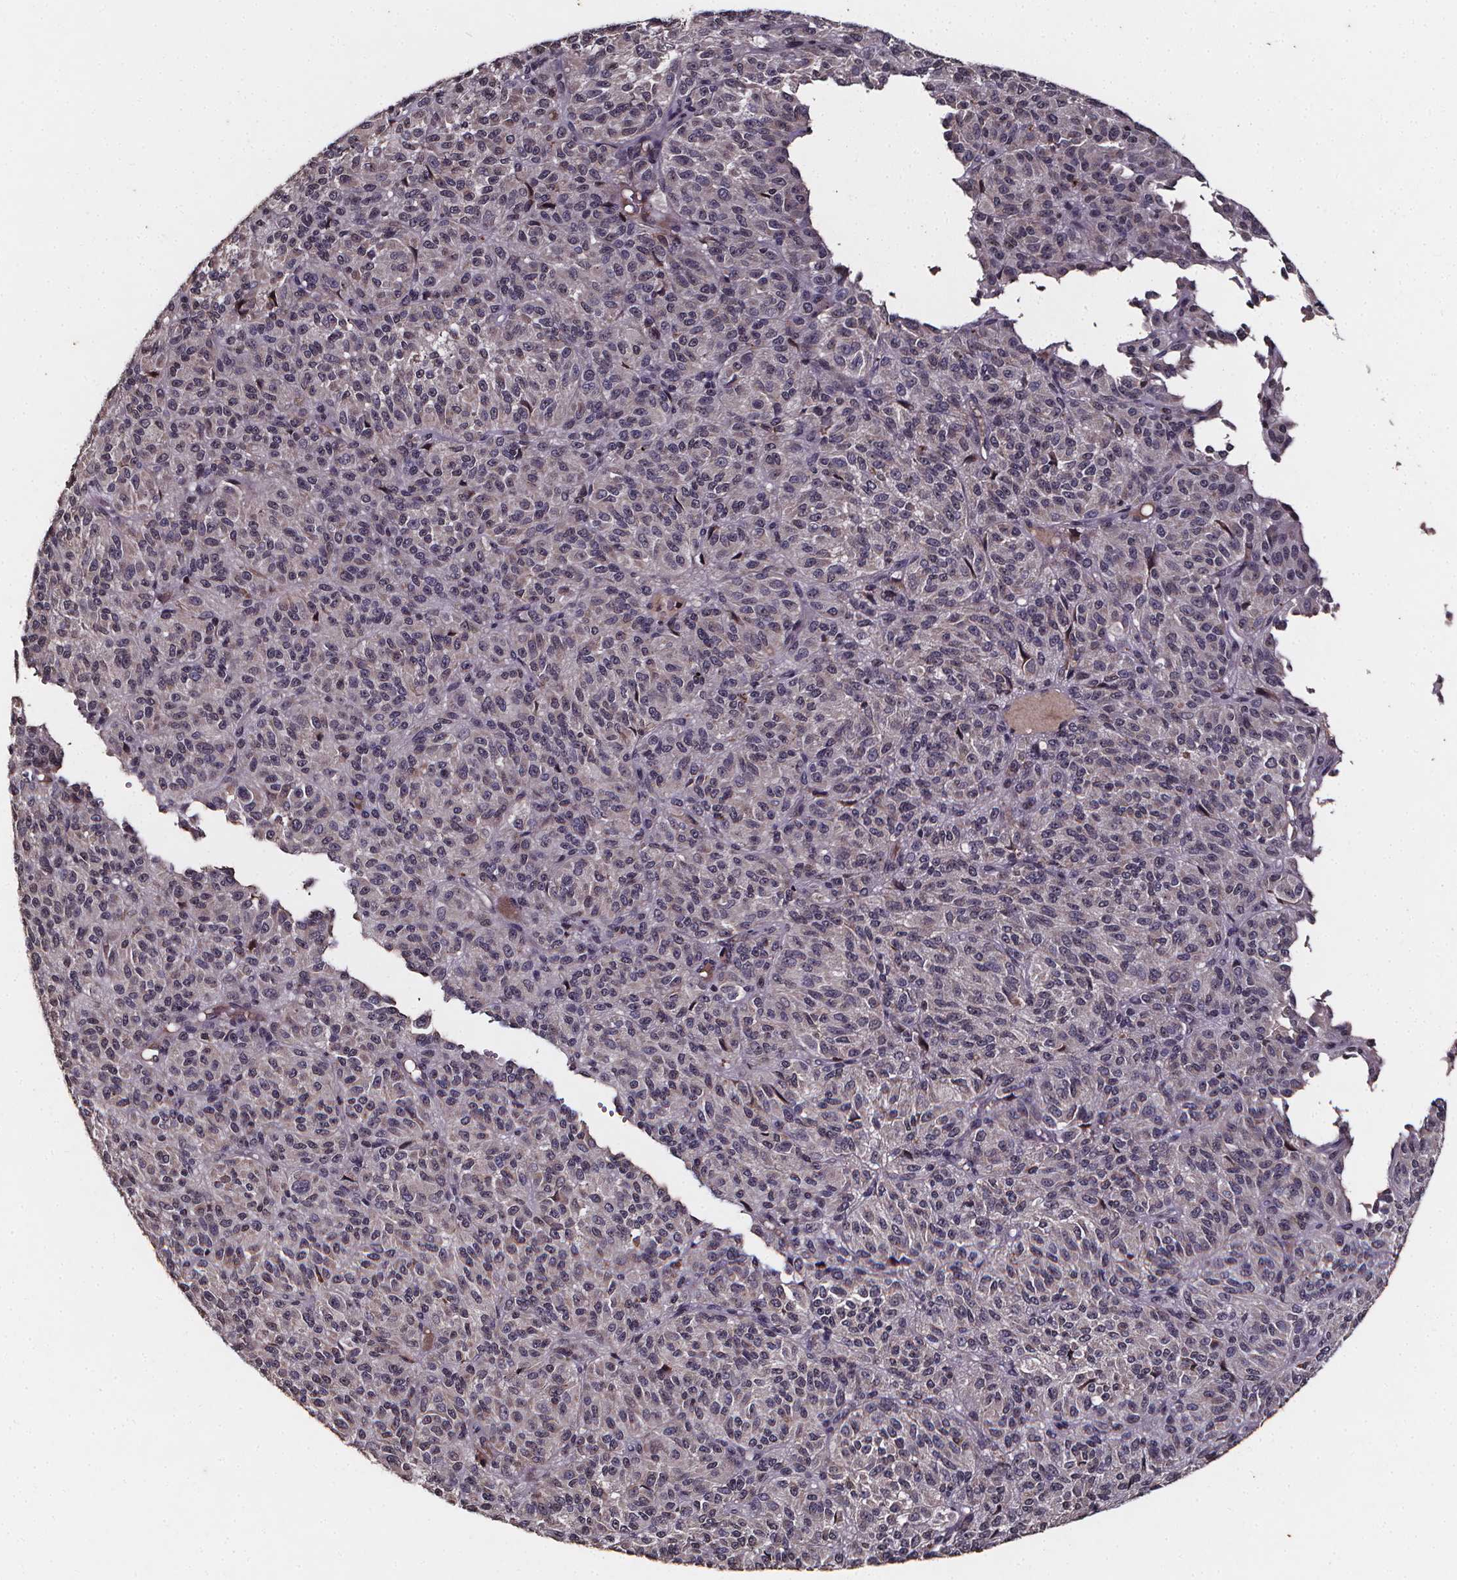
{"staining": {"intensity": "weak", "quantity": "<25%", "location": "cytoplasmic/membranous"}, "tissue": "melanoma", "cell_type": "Tumor cells", "image_type": "cancer", "snomed": [{"axis": "morphology", "description": "Malignant melanoma, Metastatic site"}, {"axis": "topography", "description": "Brain"}], "caption": "The immunohistochemistry histopathology image has no significant expression in tumor cells of melanoma tissue. (DAB immunohistochemistry, high magnification).", "gene": "SPAG8", "patient": {"sex": "female", "age": 56}}